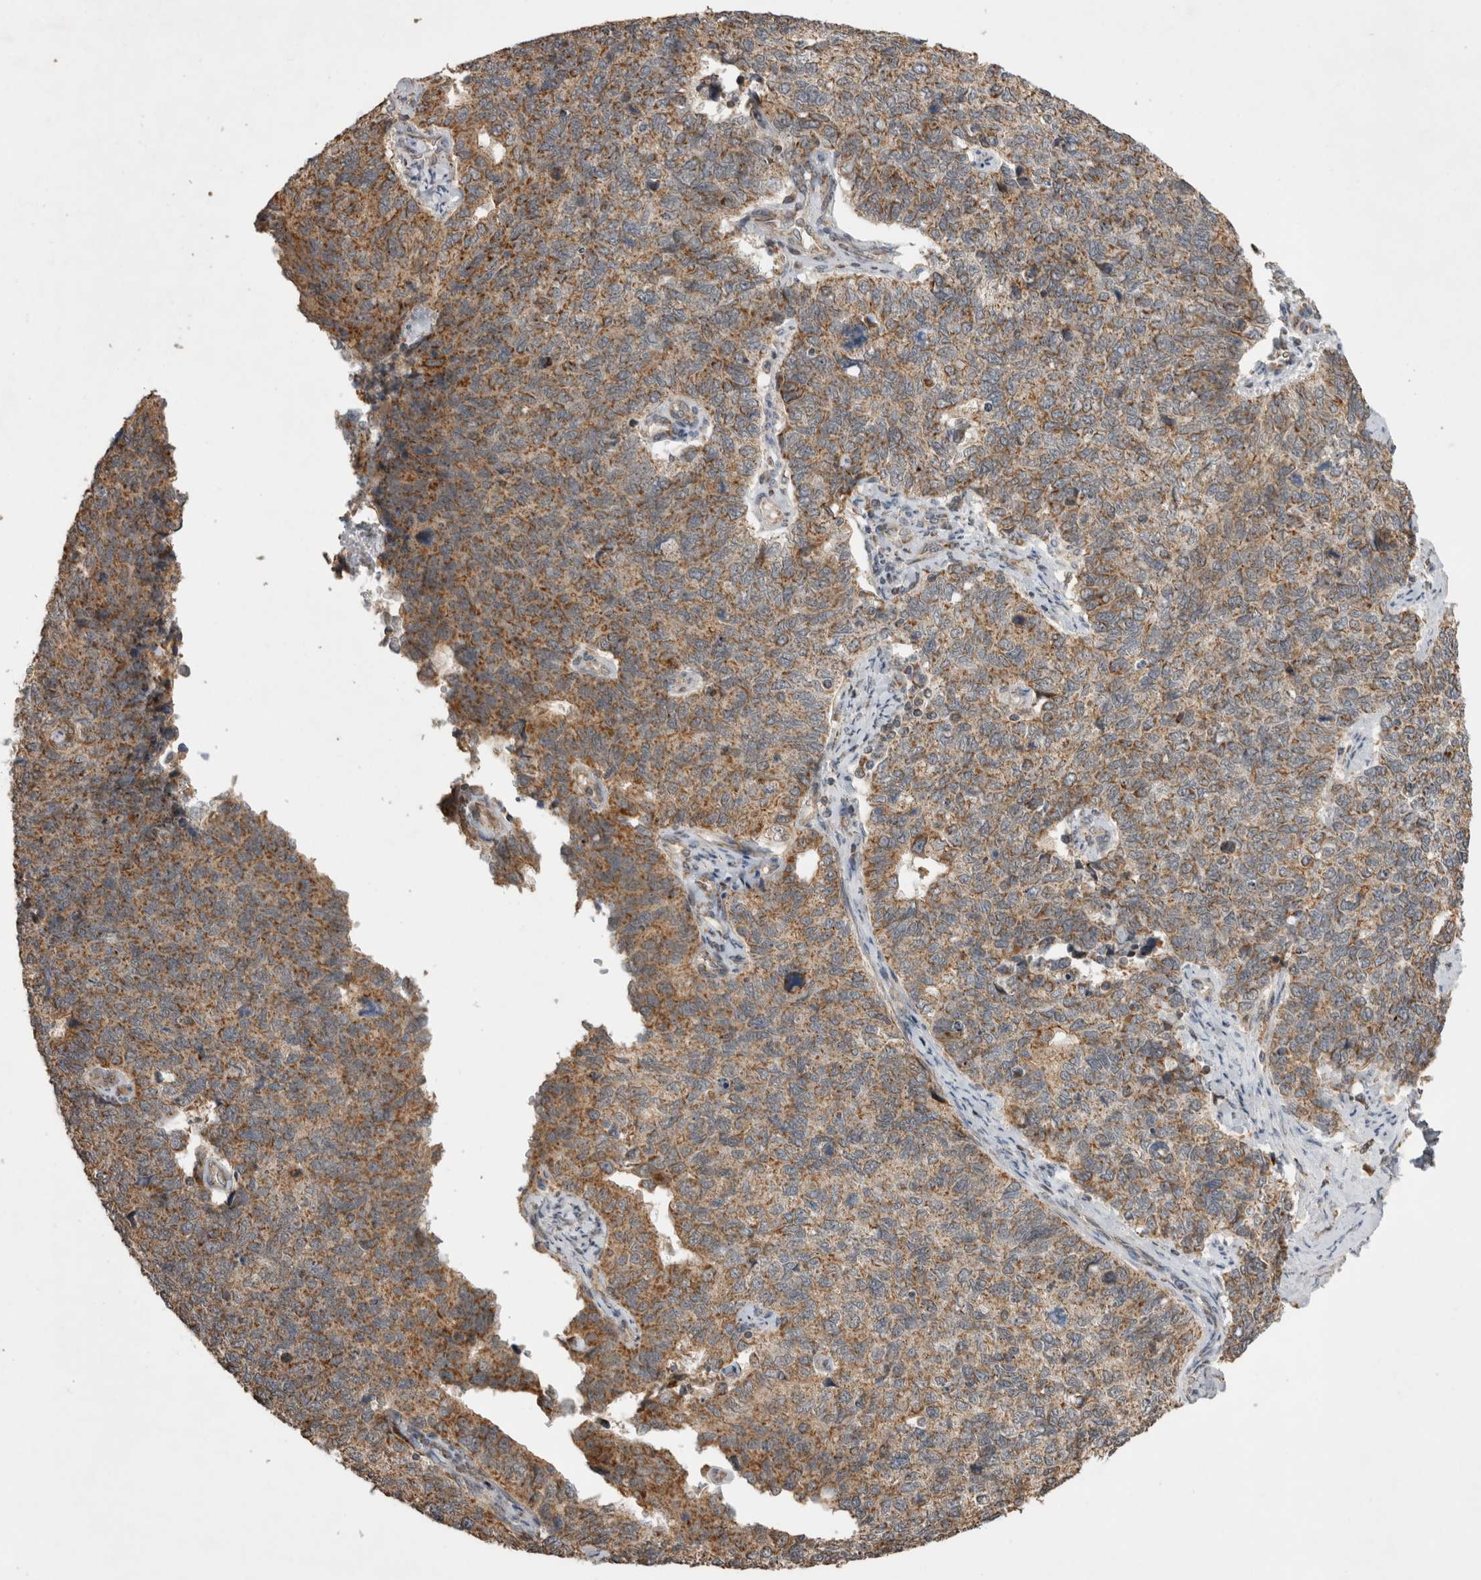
{"staining": {"intensity": "moderate", "quantity": ">75%", "location": "cytoplasmic/membranous"}, "tissue": "cervical cancer", "cell_type": "Tumor cells", "image_type": "cancer", "snomed": [{"axis": "morphology", "description": "Squamous cell carcinoma, NOS"}, {"axis": "topography", "description": "Cervix"}], "caption": "Cervical squamous cell carcinoma stained with a protein marker demonstrates moderate staining in tumor cells.", "gene": "KCNIP1", "patient": {"sex": "female", "age": 63}}